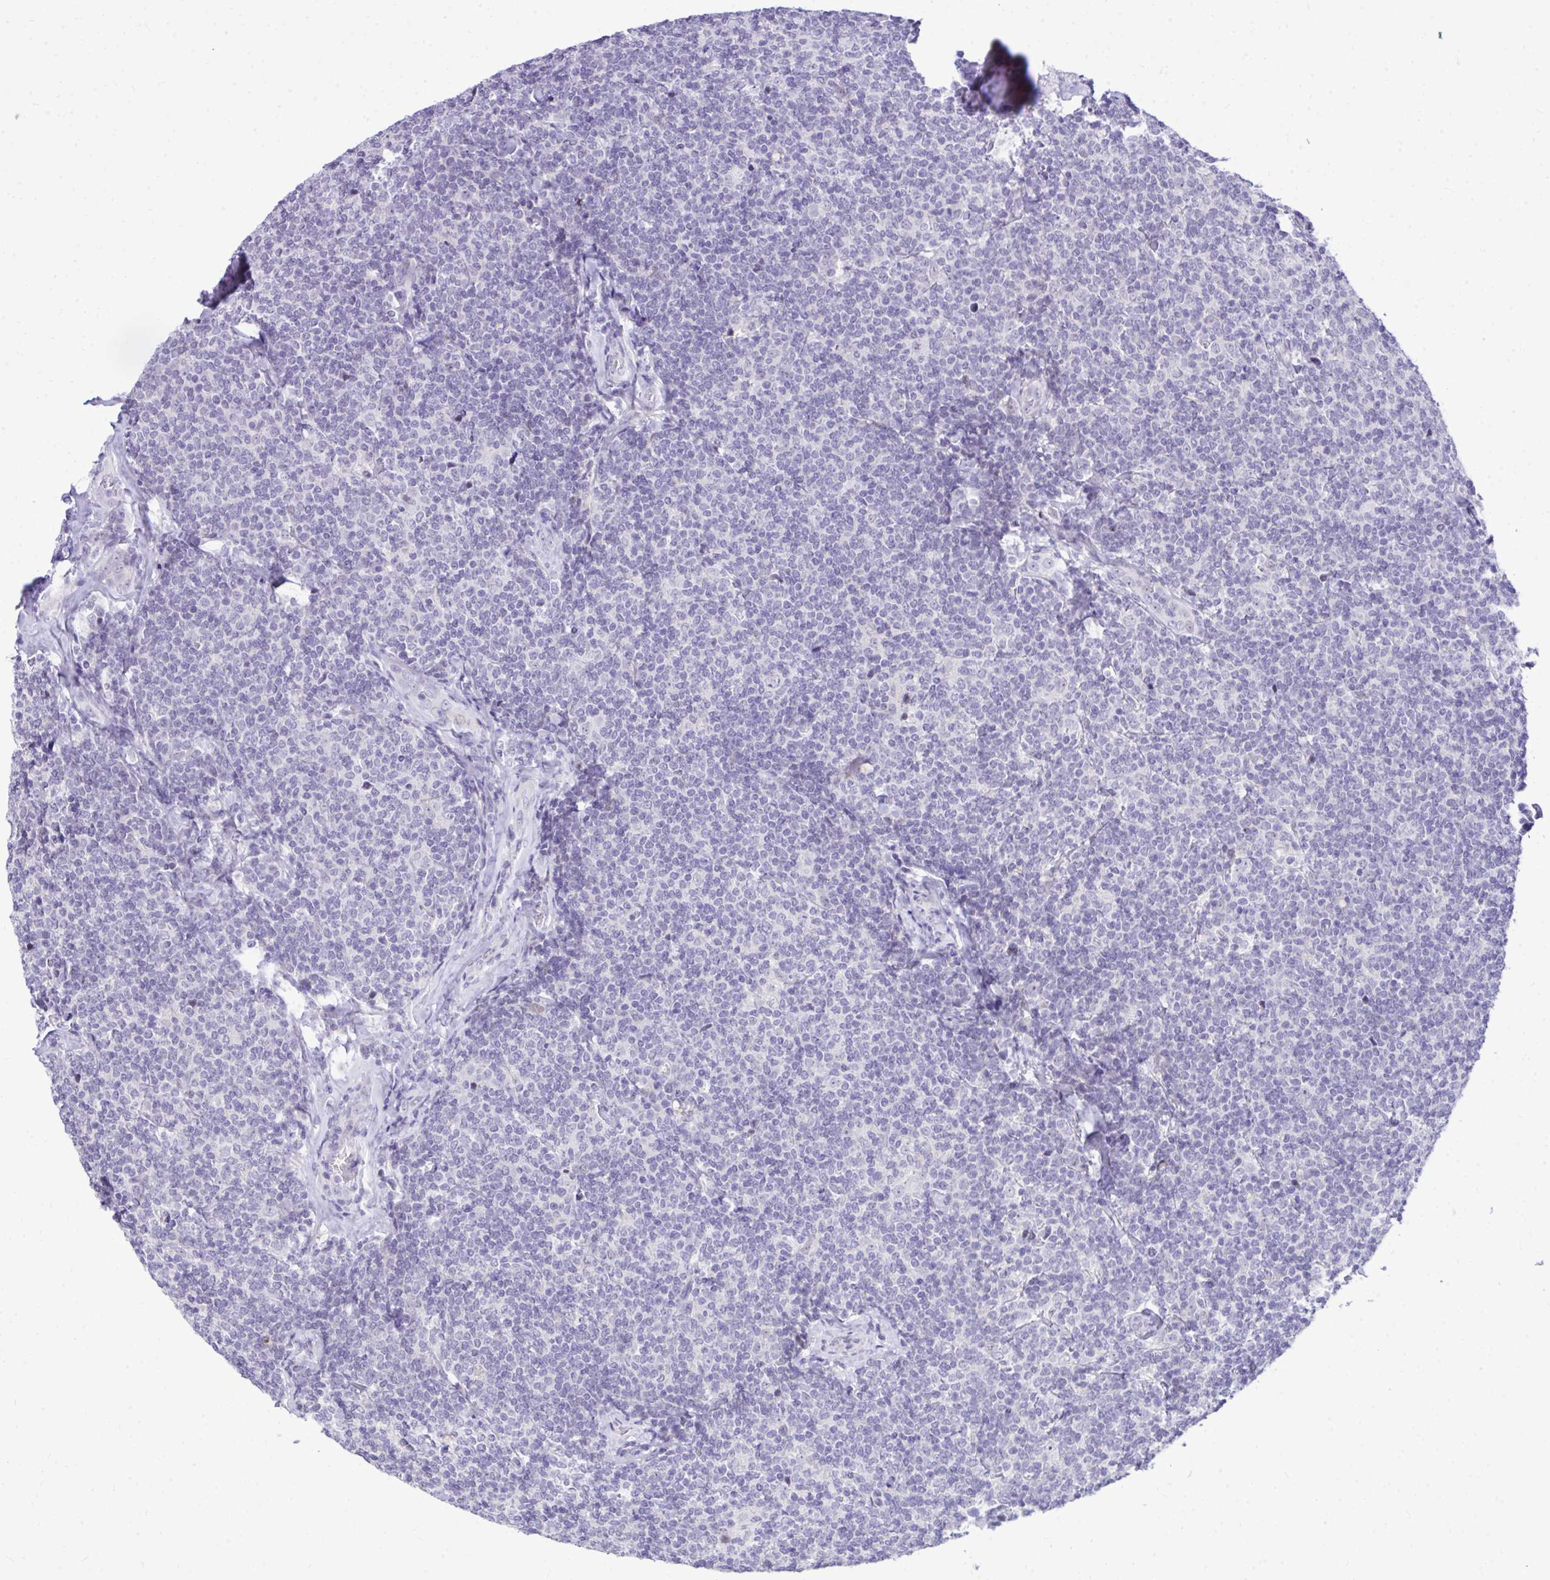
{"staining": {"intensity": "negative", "quantity": "none", "location": "none"}, "tissue": "lymphoma", "cell_type": "Tumor cells", "image_type": "cancer", "snomed": [{"axis": "morphology", "description": "Malignant lymphoma, non-Hodgkin's type, Low grade"}, {"axis": "topography", "description": "Lymph node"}], "caption": "IHC of malignant lymphoma, non-Hodgkin's type (low-grade) exhibits no expression in tumor cells.", "gene": "EID3", "patient": {"sex": "female", "age": 56}}